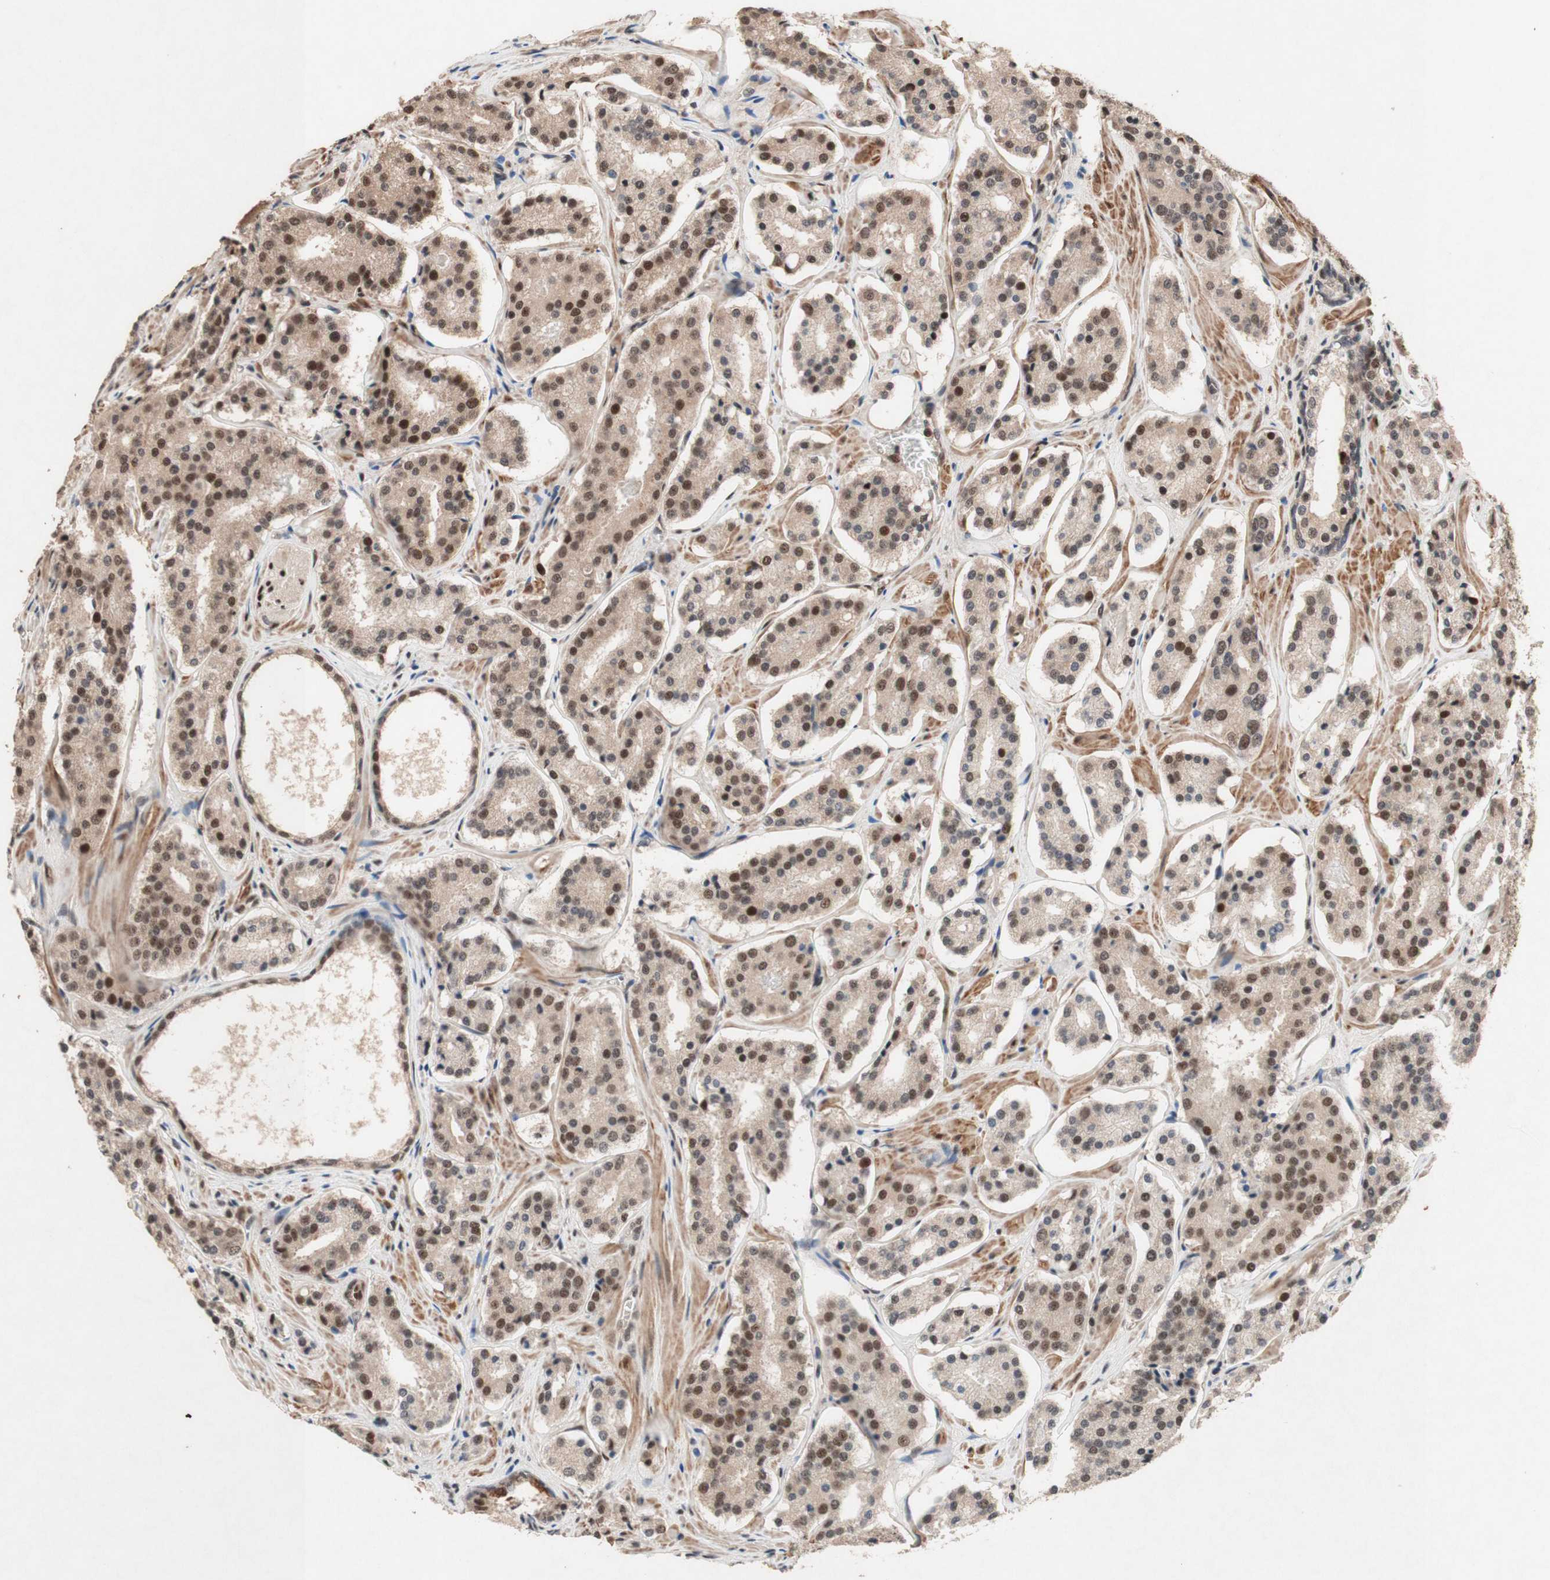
{"staining": {"intensity": "moderate", "quantity": ">75%", "location": "nuclear"}, "tissue": "prostate cancer", "cell_type": "Tumor cells", "image_type": "cancer", "snomed": [{"axis": "morphology", "description": "Adenocarcinoma, High grade"}, {"axis": "topography", "description": "Prostate"}], "caption": "There is medium levels of moderate nuclear staining in tumor cells of prostate cancer (high-grade adenocarcinoma), as demonstrated by immunohistochemical staining (brown color).", "gene": "TLE1", "patient": {"sex": "male", "age": 60}}